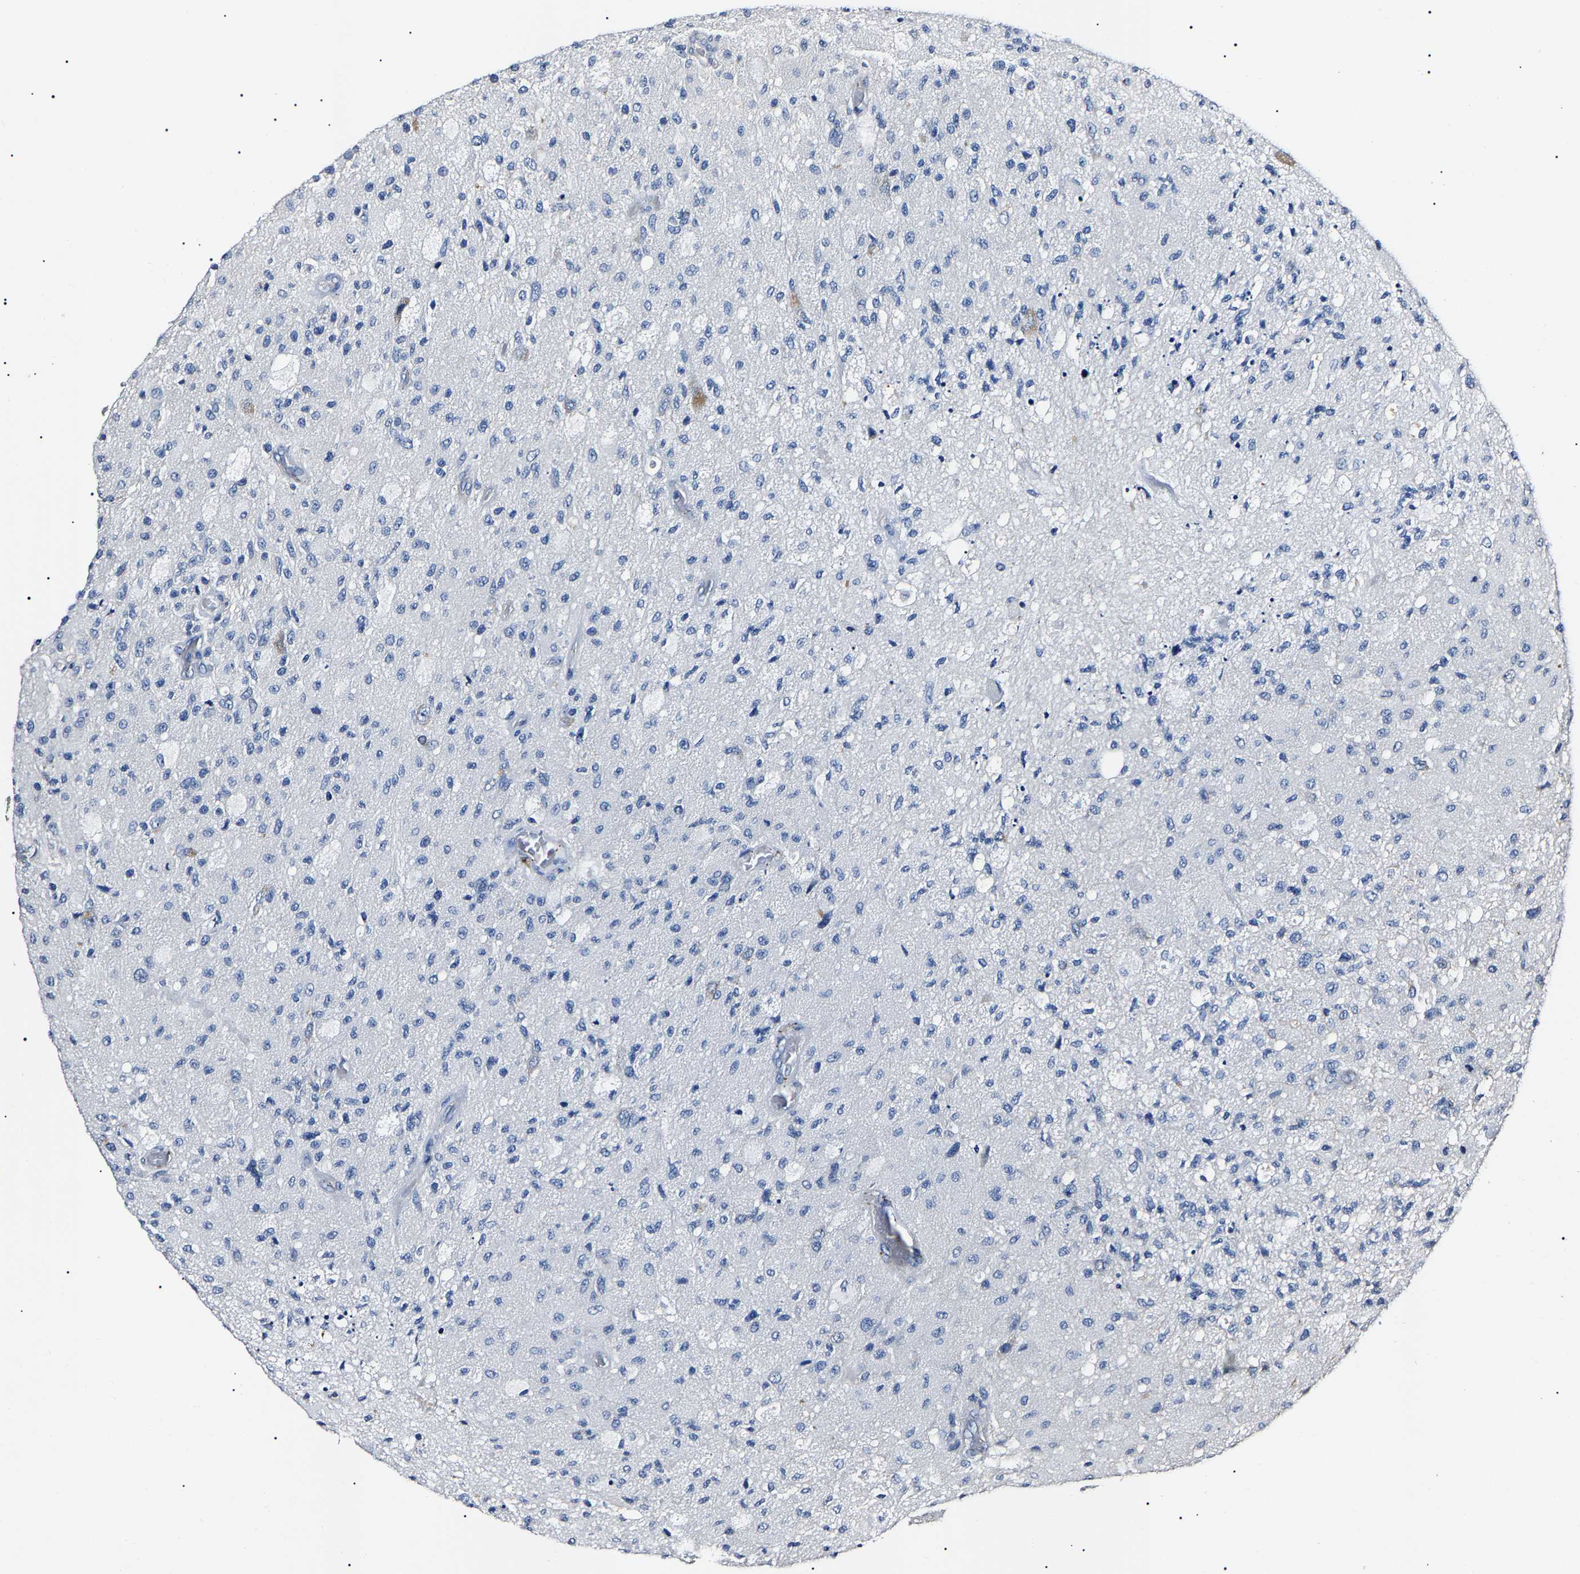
{"staining": {"intensity": "negative", "quantity": "none", "location": "none"}, "tissue": "glioma", "cell_type": "Tumor cells", "image_type": "cancer", "snomed": [{"axis": "morphology", "description": "Normal tissue, NOS"}, {"axis": "morphology", "description": "Glioma, malignant, High grade"}, {"axis": "topography", "description": "Cerebral cortex"}], "caption": "Immunohistochemistry of malignant glioma (high-grade) demonstrates no staining in tumor cells.", "gene": "KLHL42", "patient": {"sex": "male", "age": 77}}